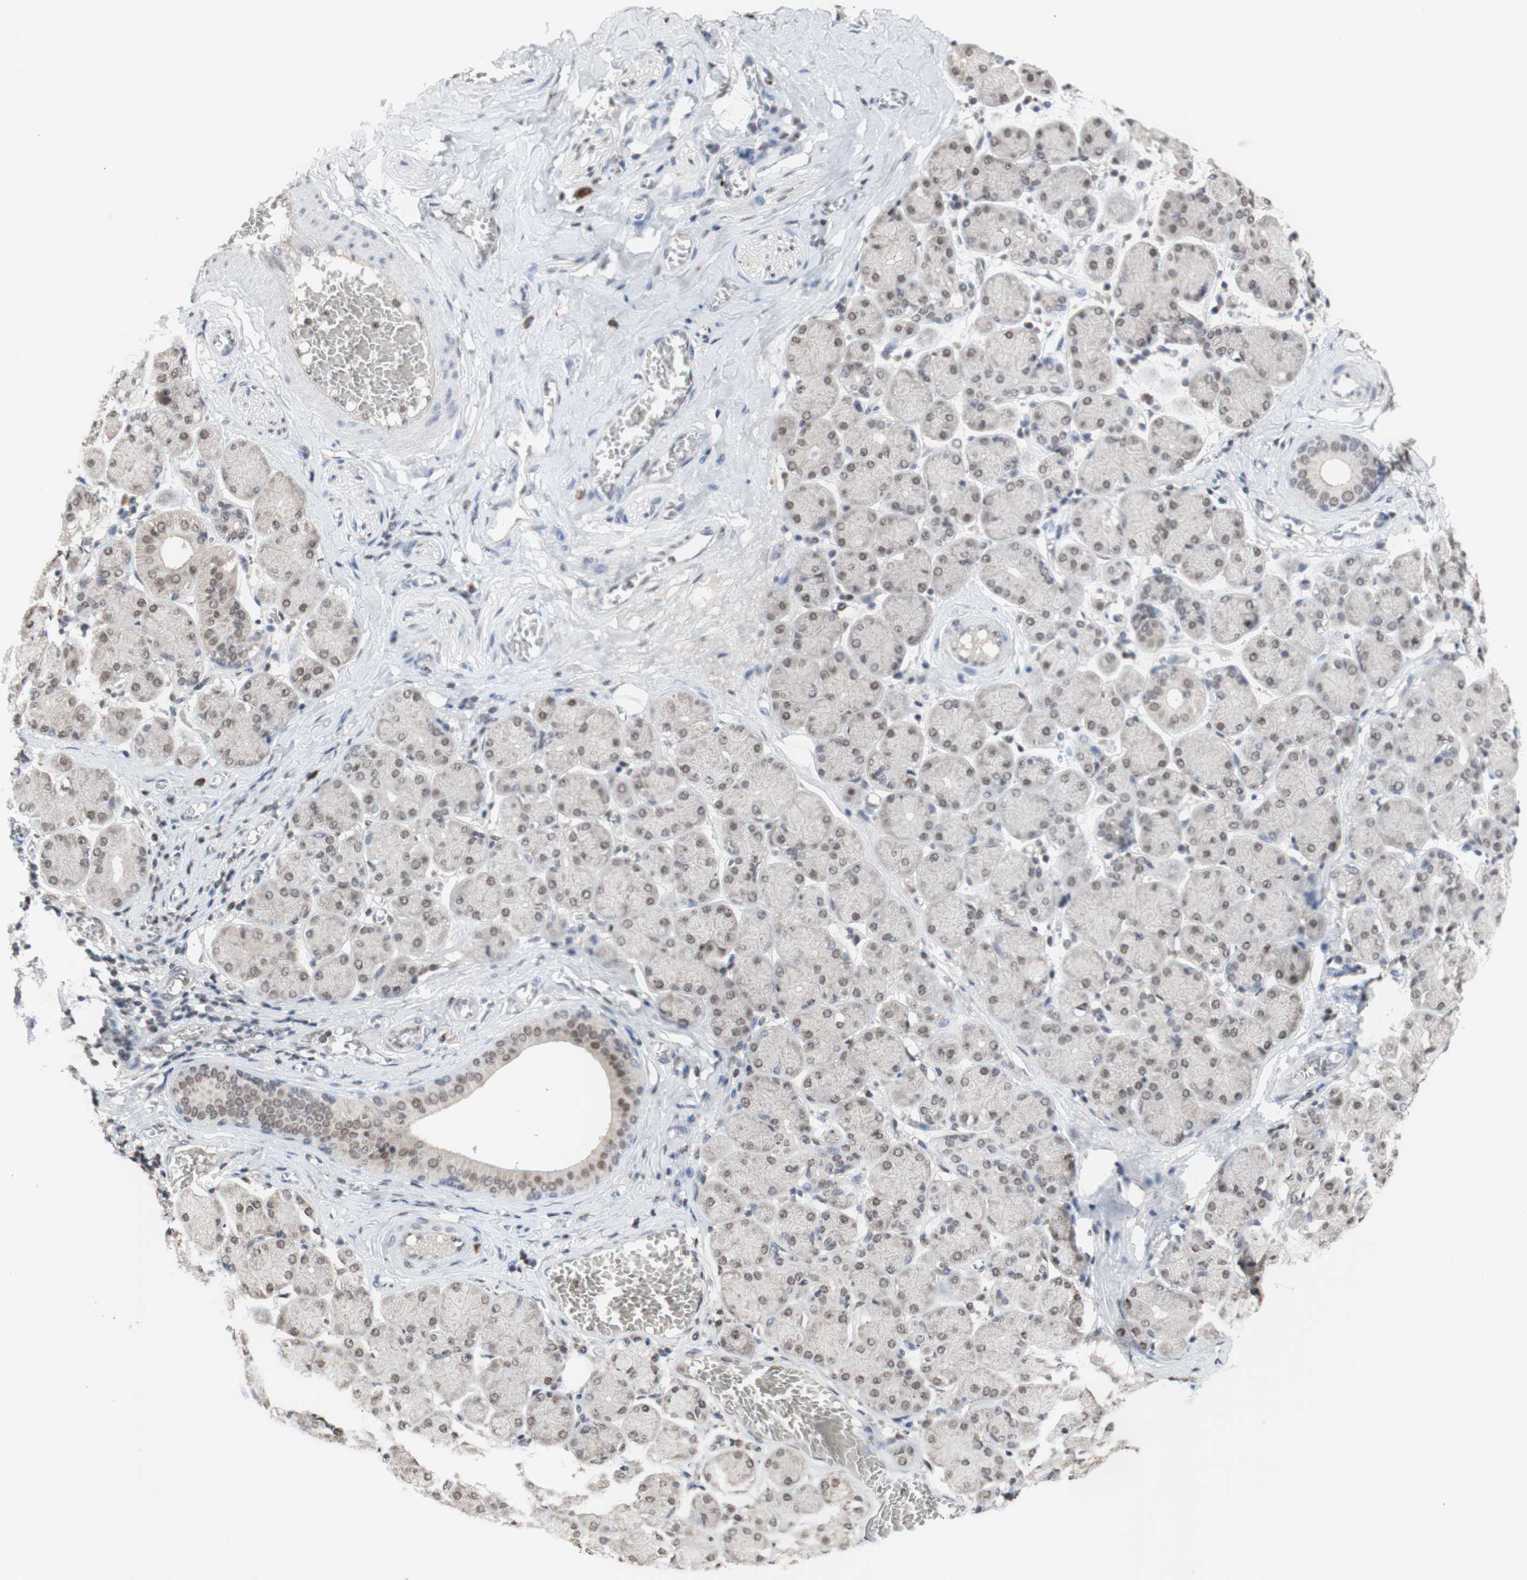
{"staining": {"intensity": "weak", "quantity": ">75%", "location": "nuclear"}, "tissue": "salivary gland", "cell_type": "Glandular cells", "image_type": "normal", "snomed": [{"axis": "morphology", "description": "Normal tissue, NOS"}, {"axis": "topography", "description": "Salivary gland"}], "caption": "IHC micrograph of unremarkable salivary gland: salivary gland stained using immunohistochemistry shows low levels of weak protein expression localized specifically in the nuclear of glandular cells, appearing as a nuclear brown color.", "gene": "SFPQ", "patient": {"sex": "female", "age": 24}}